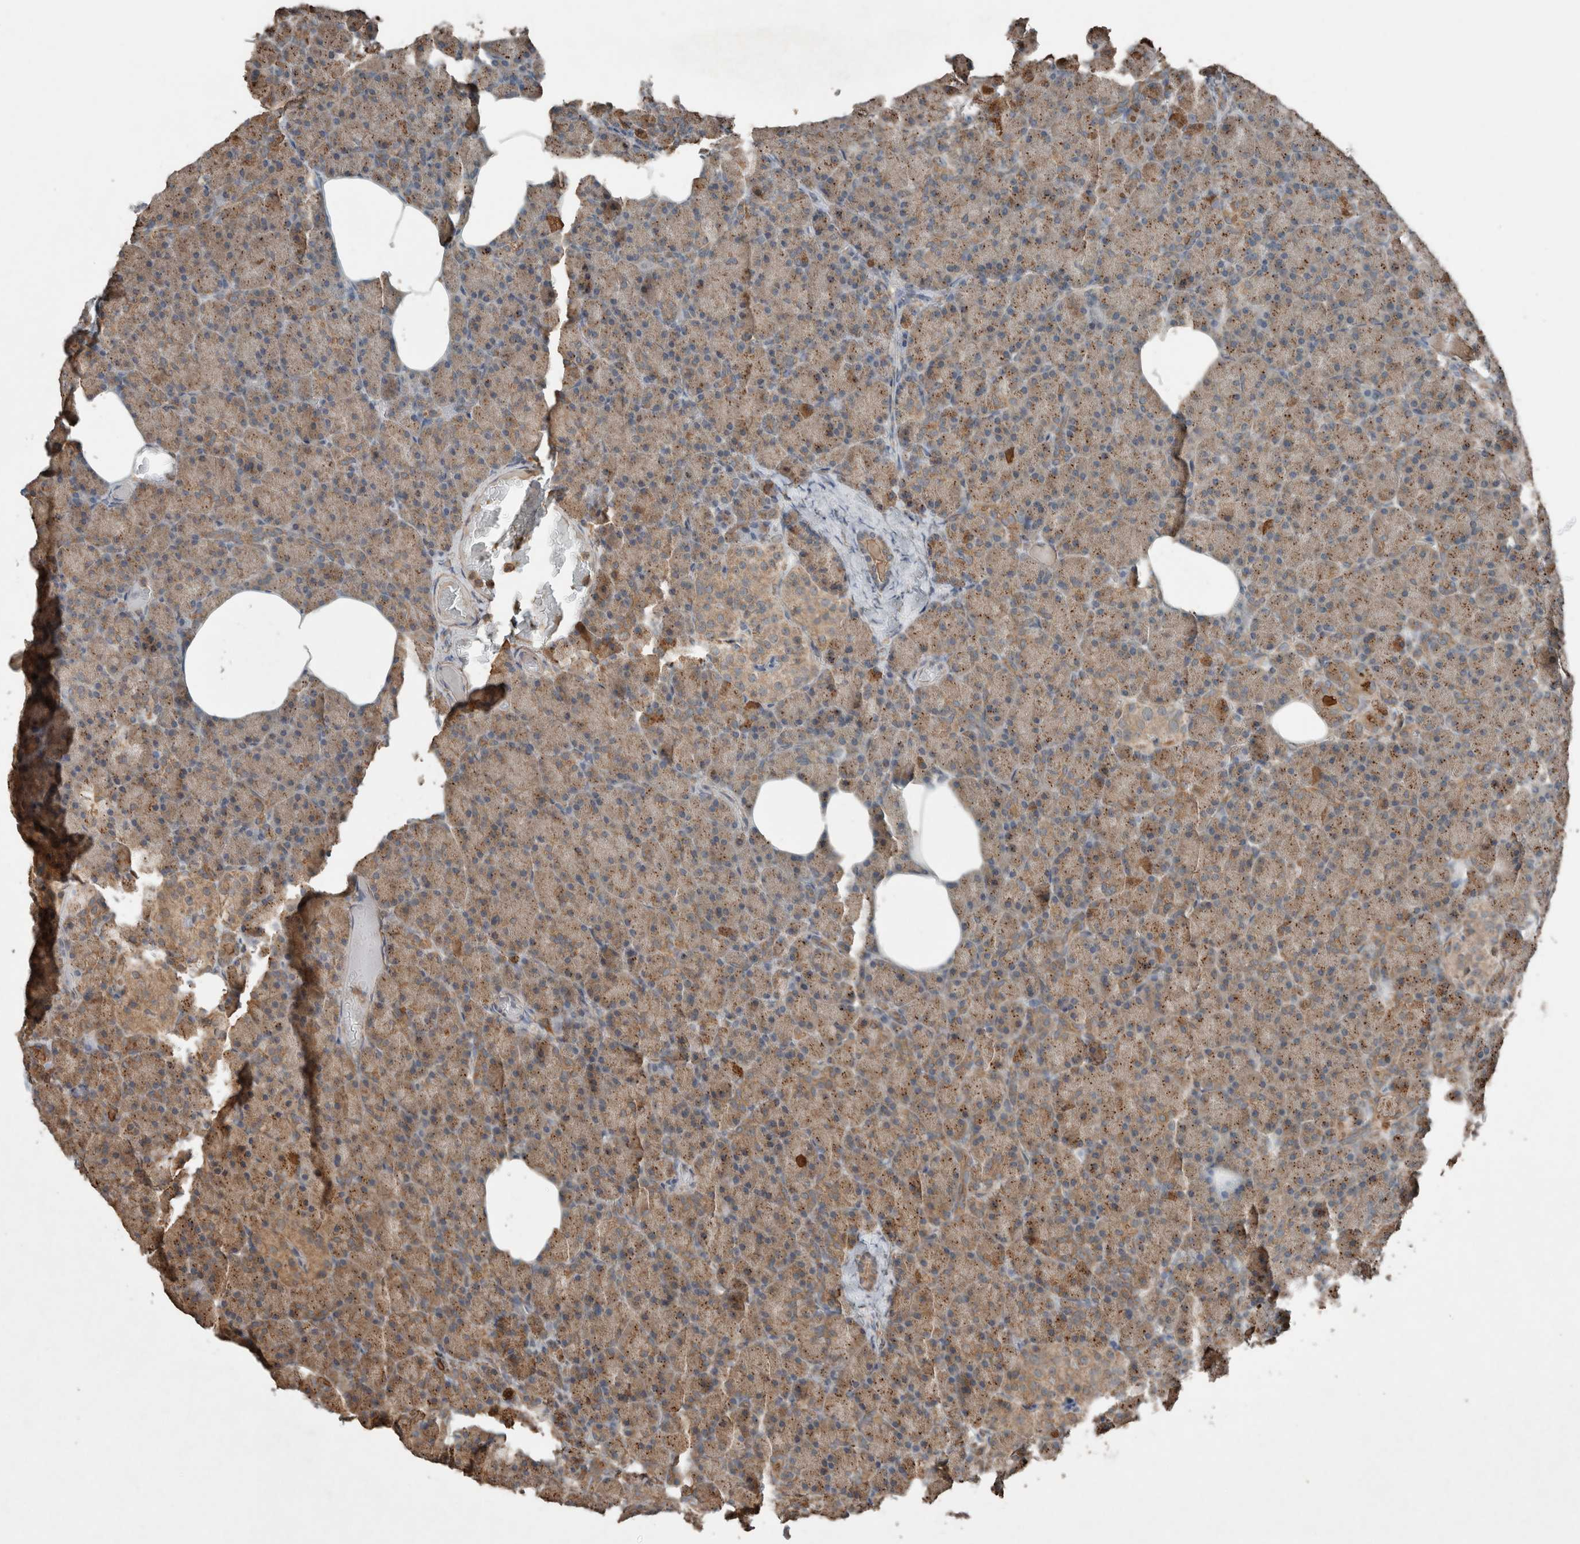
{"staining": {"intensity": "moderate", "quantity": "25%-75%", "location": "cytoplasmic/membranous"}, "tissue": "pancreas", "cell_type": "Exocrine glandular cells", "image_type": "normal", "snomed": [{"axis": "morphology", "description": "Normal tissue, NOS"}, {"axis": "topography", "description": "Pancreas"}], "caption": "Exocrine glandular cells reveal medium levels of moderate cytoplasmic/membranous expression in about 25%-75% of cells in unremarkable pancreas.", "gene": "KLK14", "patient": {"sex": "female", "age": 43}}